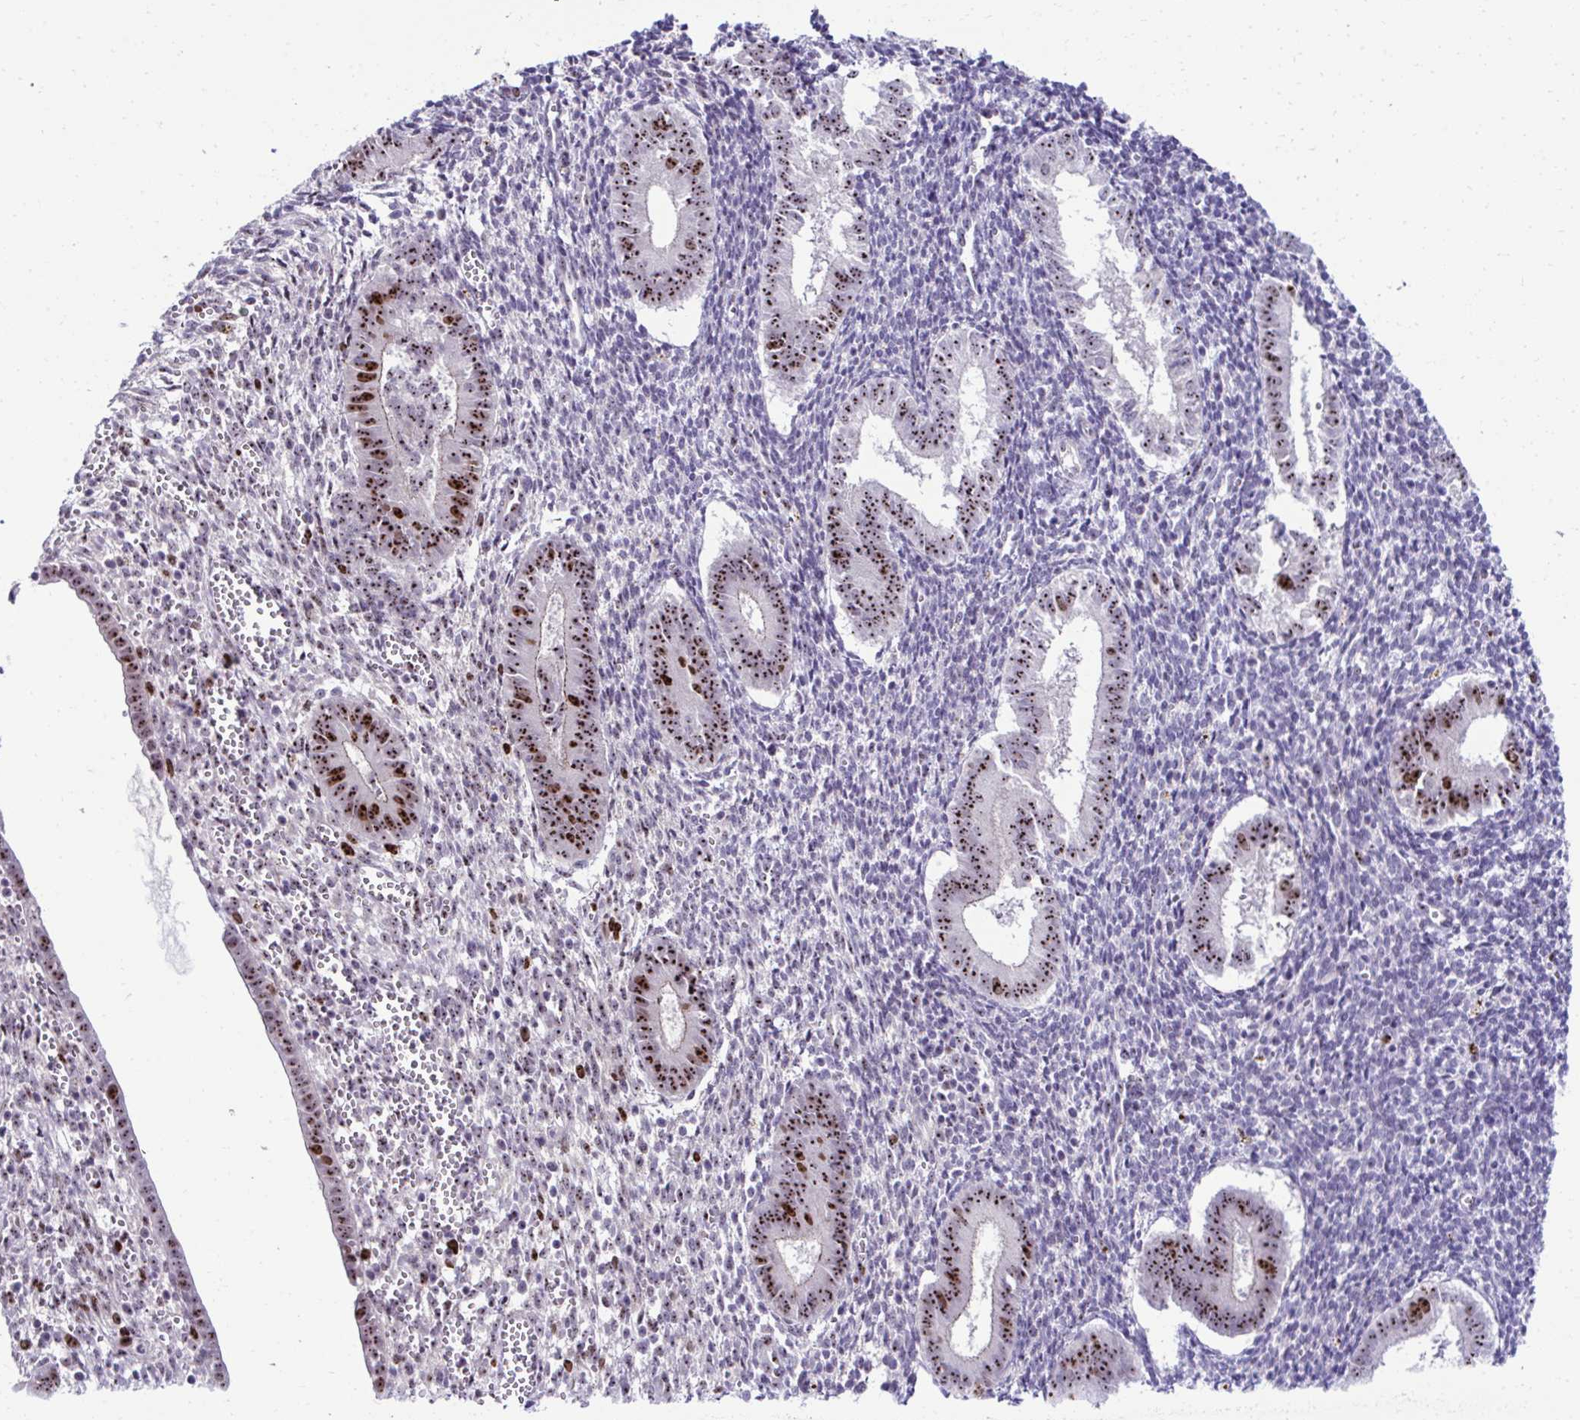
{"staining": {"intensity": "negative", "quantity": "none", "location": "none"}, "tissue": "endometrium", "cell_type": "Cells in endometrial stroma", "image_type": "normal", "snomed": [{"axis": "morphology", "description": "Normal tissue, NOS"}, {"axis": "topography", "description": "Endometrium"}], "caption": "The histopathology image exhibits no significant positivity in cells in endometrial stroma of endometrium.", "gene": "CEP72", "patient": {"sex": "female", "age": 25}}